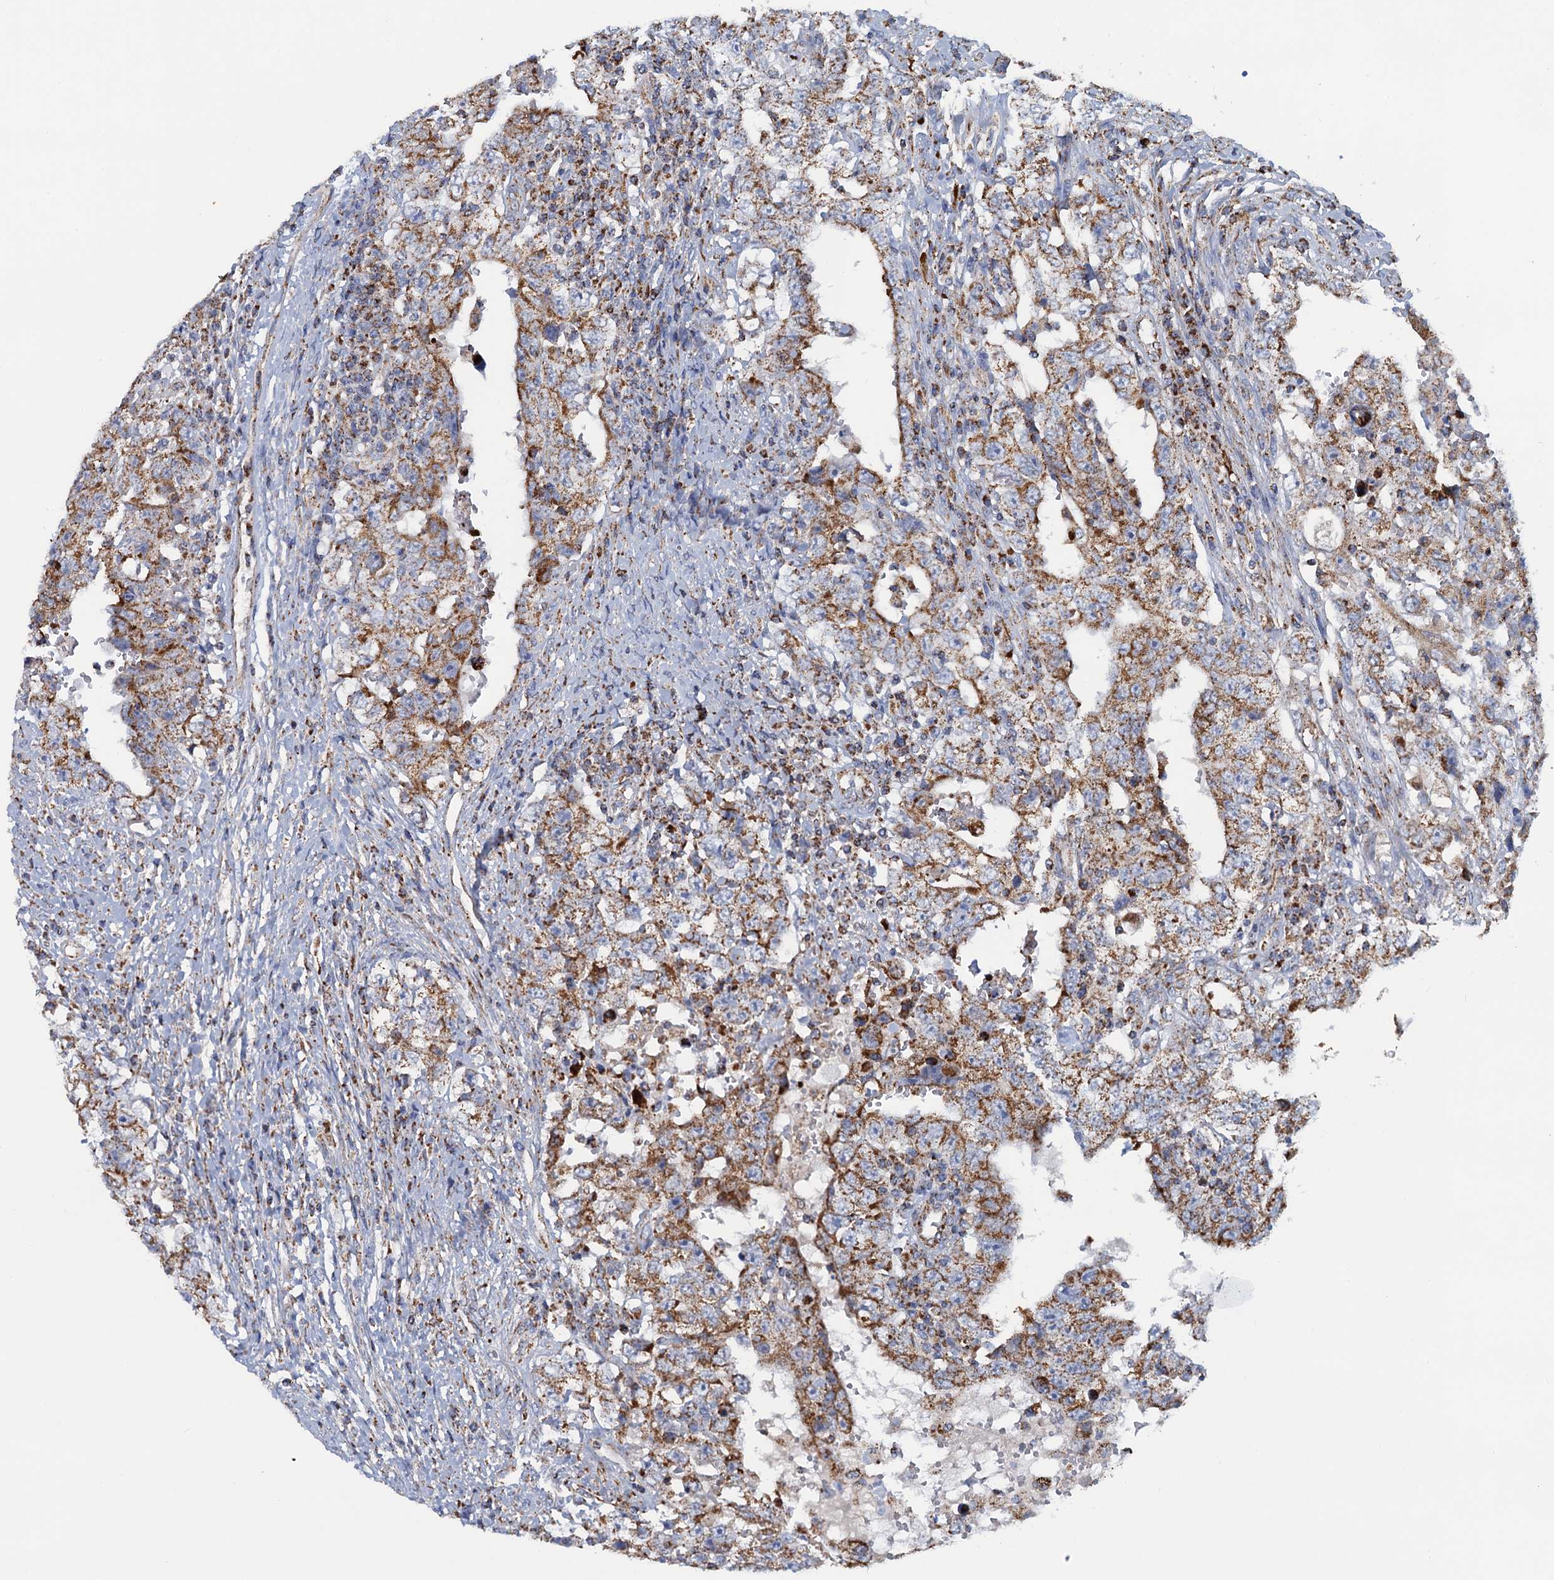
{"staining": {"intensity": "moderate", "quantity": ">75%", "location": "cytoplasmic/membranous"}, "tissue": "testis cancer", "cell_type": "Tumor cells", "image_type": "cancer", "snomed": [{"axis": "morphology", "description": "Carcinoma, Embryonal, NOS"}, {"axis": "topography", "description": "Testis"}], "caption": "Embryonal carcinoma (testis) tissue shows moderate cytoplasmic/membranous positivity in approximately >75% of tumor cells", "gene": "GTPBP3", "patient": {"sex": "male", "age": 26}}